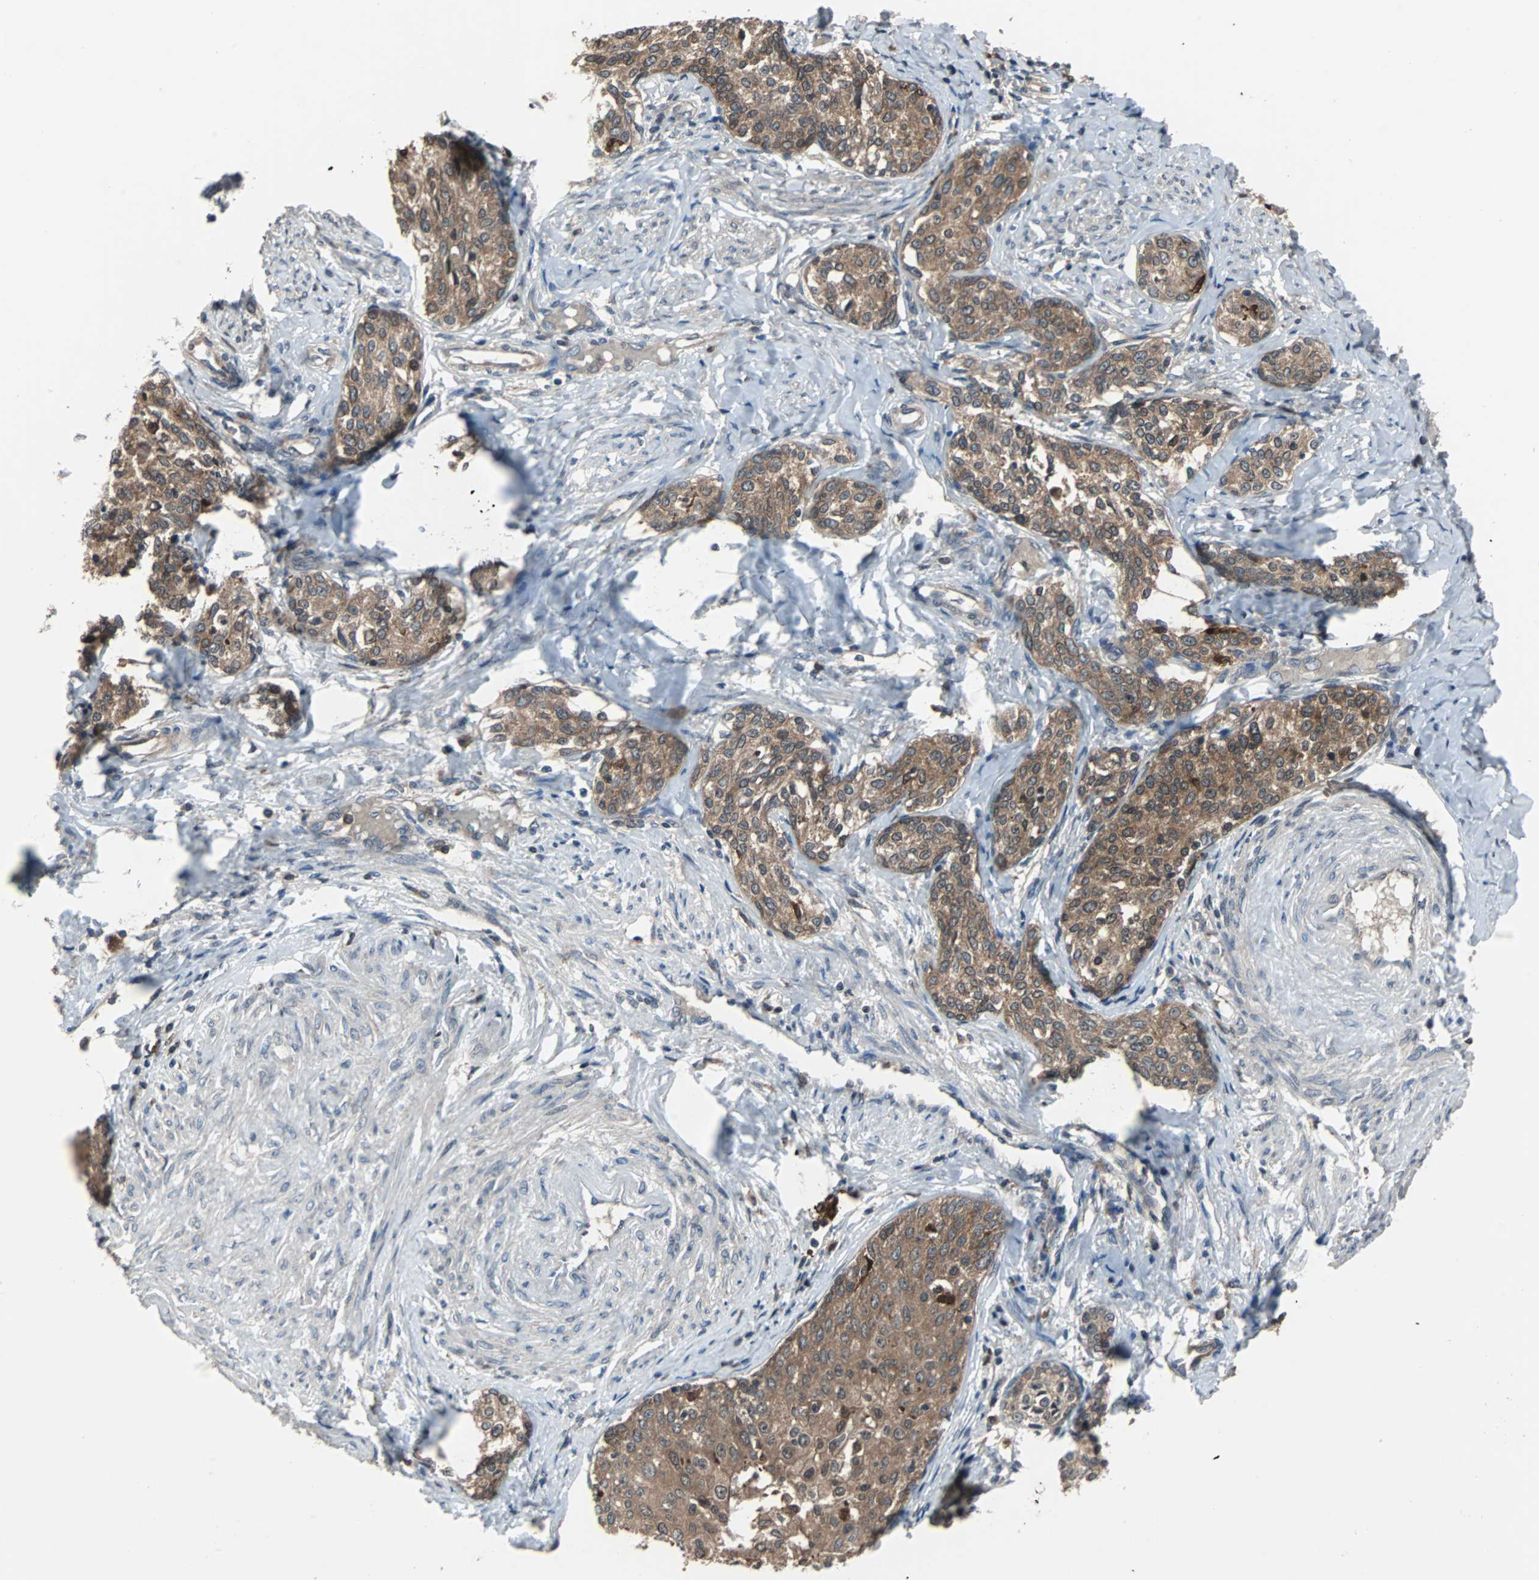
{"staining": {"intensity": "moderate", "quantity": ">75%", "location": "cytoplasmic/membranous"}, "tissue": "cervical cancer", "cell_type": "Tumor cells", "image_type": "cancer", "snomed": [{"axis": "morphology", "description": "Squamous cell carcinoma, NOS"}, {"axis": "morphology", "description": "Adenocarcinoma, NOS"}, {"axis": "topography", "description": "Cervix"}], "caption": "Protein positivity by immunohistochemistry (IHC) displays moderate cytoplasmic/membranous expression in approximately >75% of tumor cells in cervical cancer (squamous cell carcinoma). The staining was performed using DAB to visualize the protein expression in brown, while the nuclei were stained in blue with hematoxylin (Magnification: 20x).", "gene": "PAK1", "patient": {"sex": "female", "age": 52}}